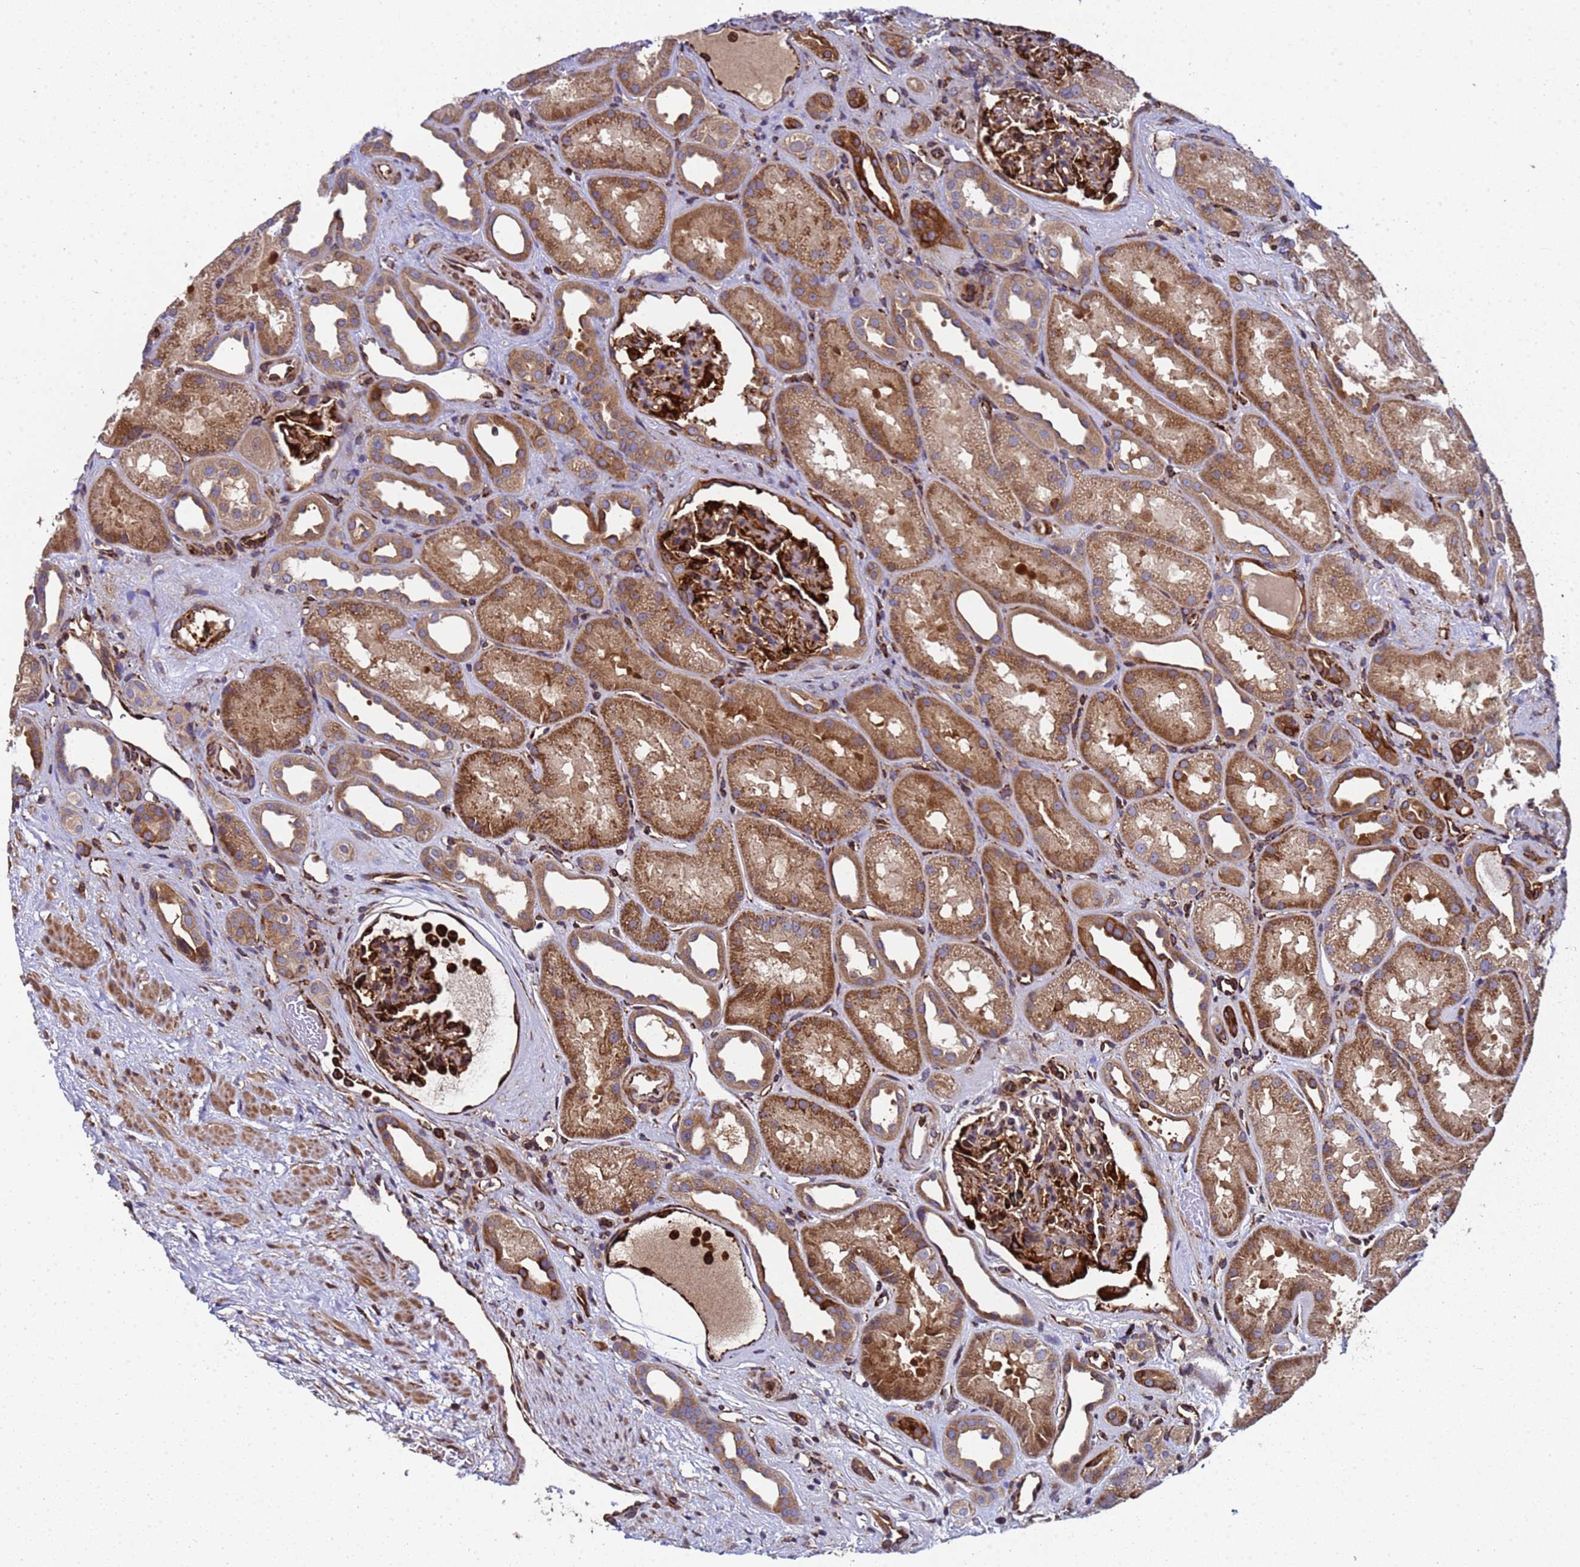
{"staining": {"intensity": "strong", "quantity": "25%-75%", "location": "cytoplasmic/membranous"}, "tissue": "kidney", "cell_type": "Cells in glomeruli", "image_type": "normal", "snomed": [{"axis": "morphology", "description": "Normal tissue, NOS"}, {"axis": "topography", "description": "Kidney"}], "caption": "Protein staining reveals strong cytoplasmic/membranous expression in approximately 25%-75% of cells in glomeruli in normal kidney.", "gene": "MOCS1", "patient": {"sex": "male", "age": 61}}